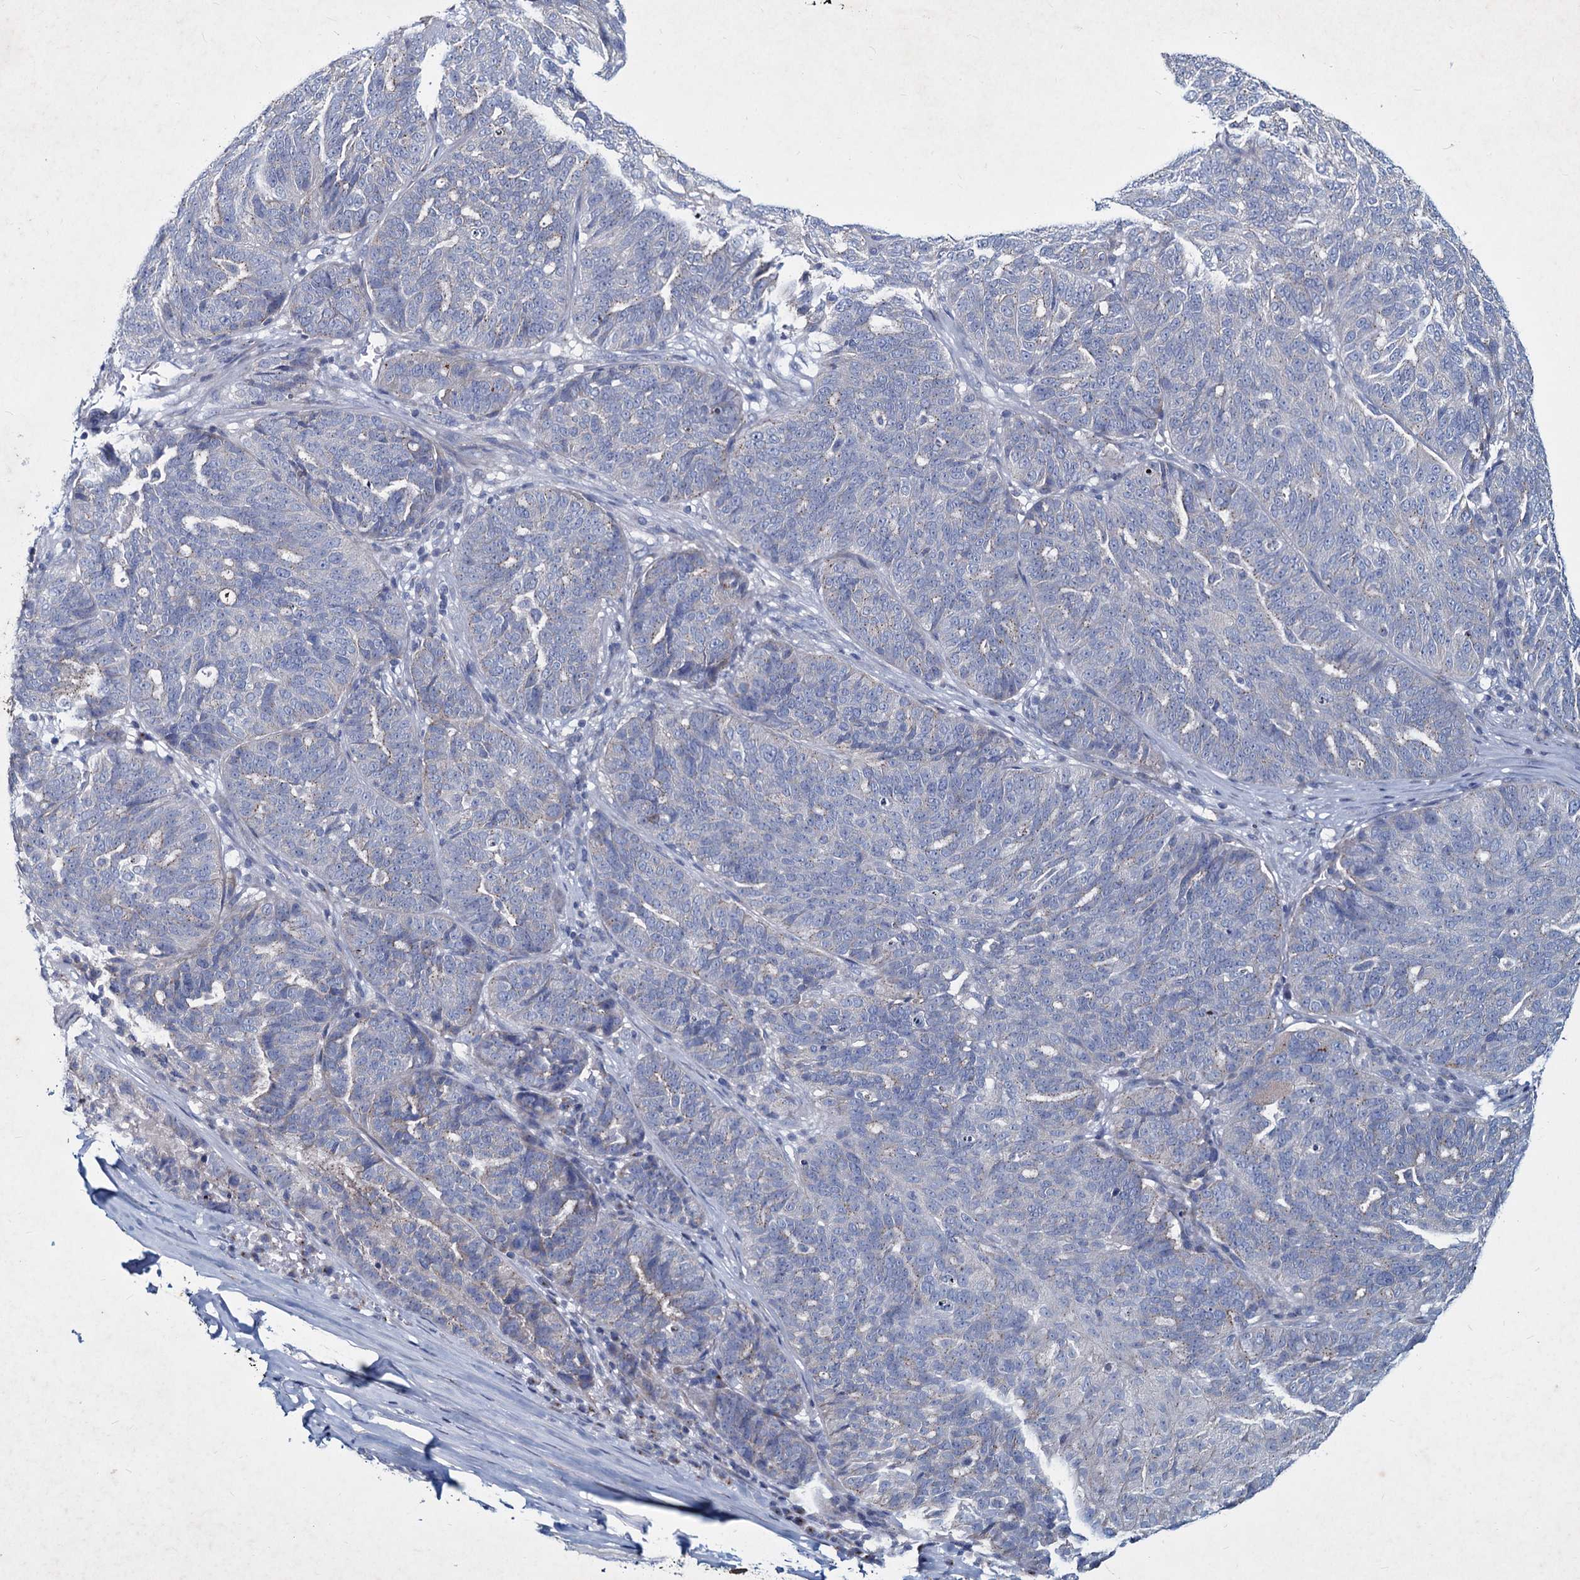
{"staining": {"intensity": "negative", "quantity": "none", "location": "none"}, "tissue": "ovarian cancer", "cell_type": "Tumor cells", "image_type": "cancer", "snomed": [{"axis": "morphology", "description": "Cystadenocarcinoma, serous, NOS"}, {"axis": "topography", "description": "Ovary"}], "caption": "Immunohistochemical staining of human ovarian serous cystadenocarcinoma exhibits no significant expression in tumor cells.", "gene": "AGBL4", "patient": {"sex": "female", "age": 59}}